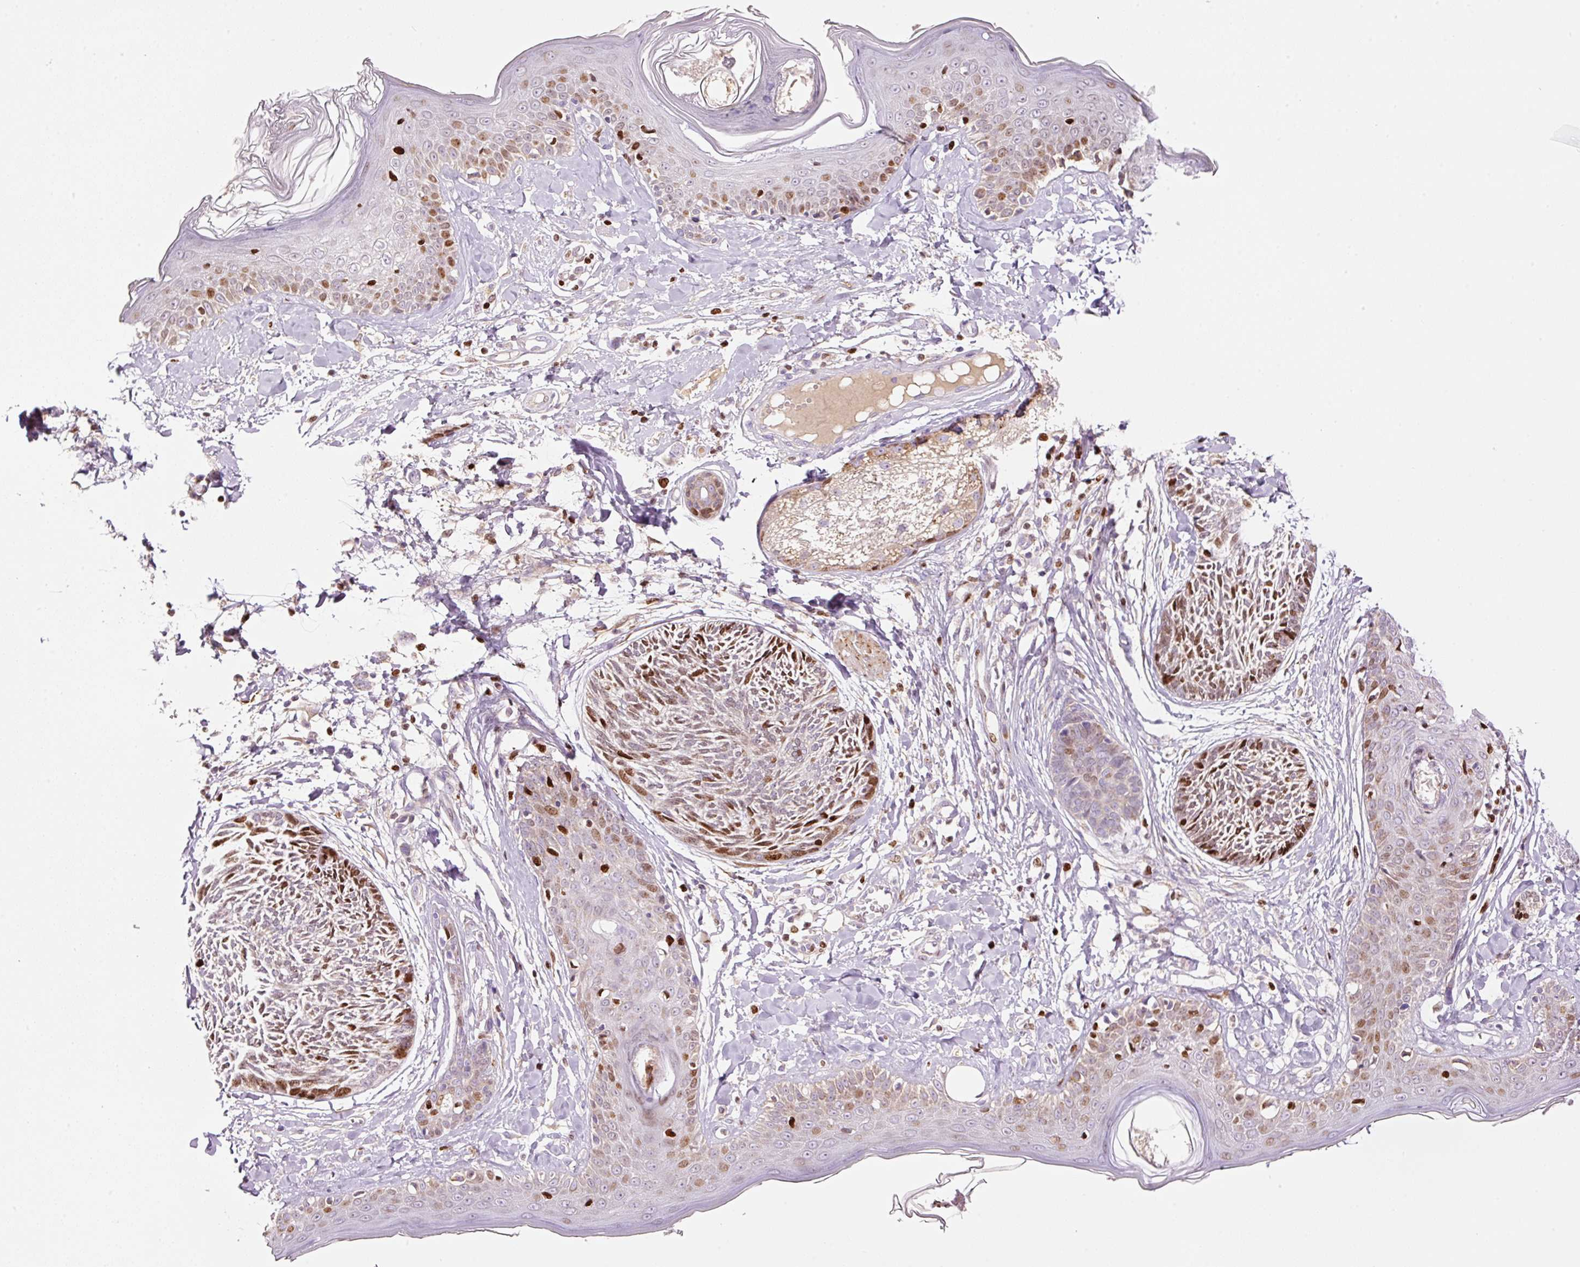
{"staining": {"intensity": "moderate", "quantity": "25%-75%", "location": "cytoplasmic/membranous,nuclear"}, "tissue": "skin cancer", "cell_type": "Tumor cells", "image_type": "cancer", "snomed": [{"axis": "morphology", "description": "Basal cell carcinoma"}, {"axis": "topography", "description": "Skin"}], "caption": "This histopathology image shows immunohistochemistry (IHC) staining of skin cancer, with medium moderate cytoplasmic/membranous and nuclear positivity in approximately 25%-75% of tumor cells.", "gene": "TMEM8B", "patient": {"sex": "male", "age": 73}}